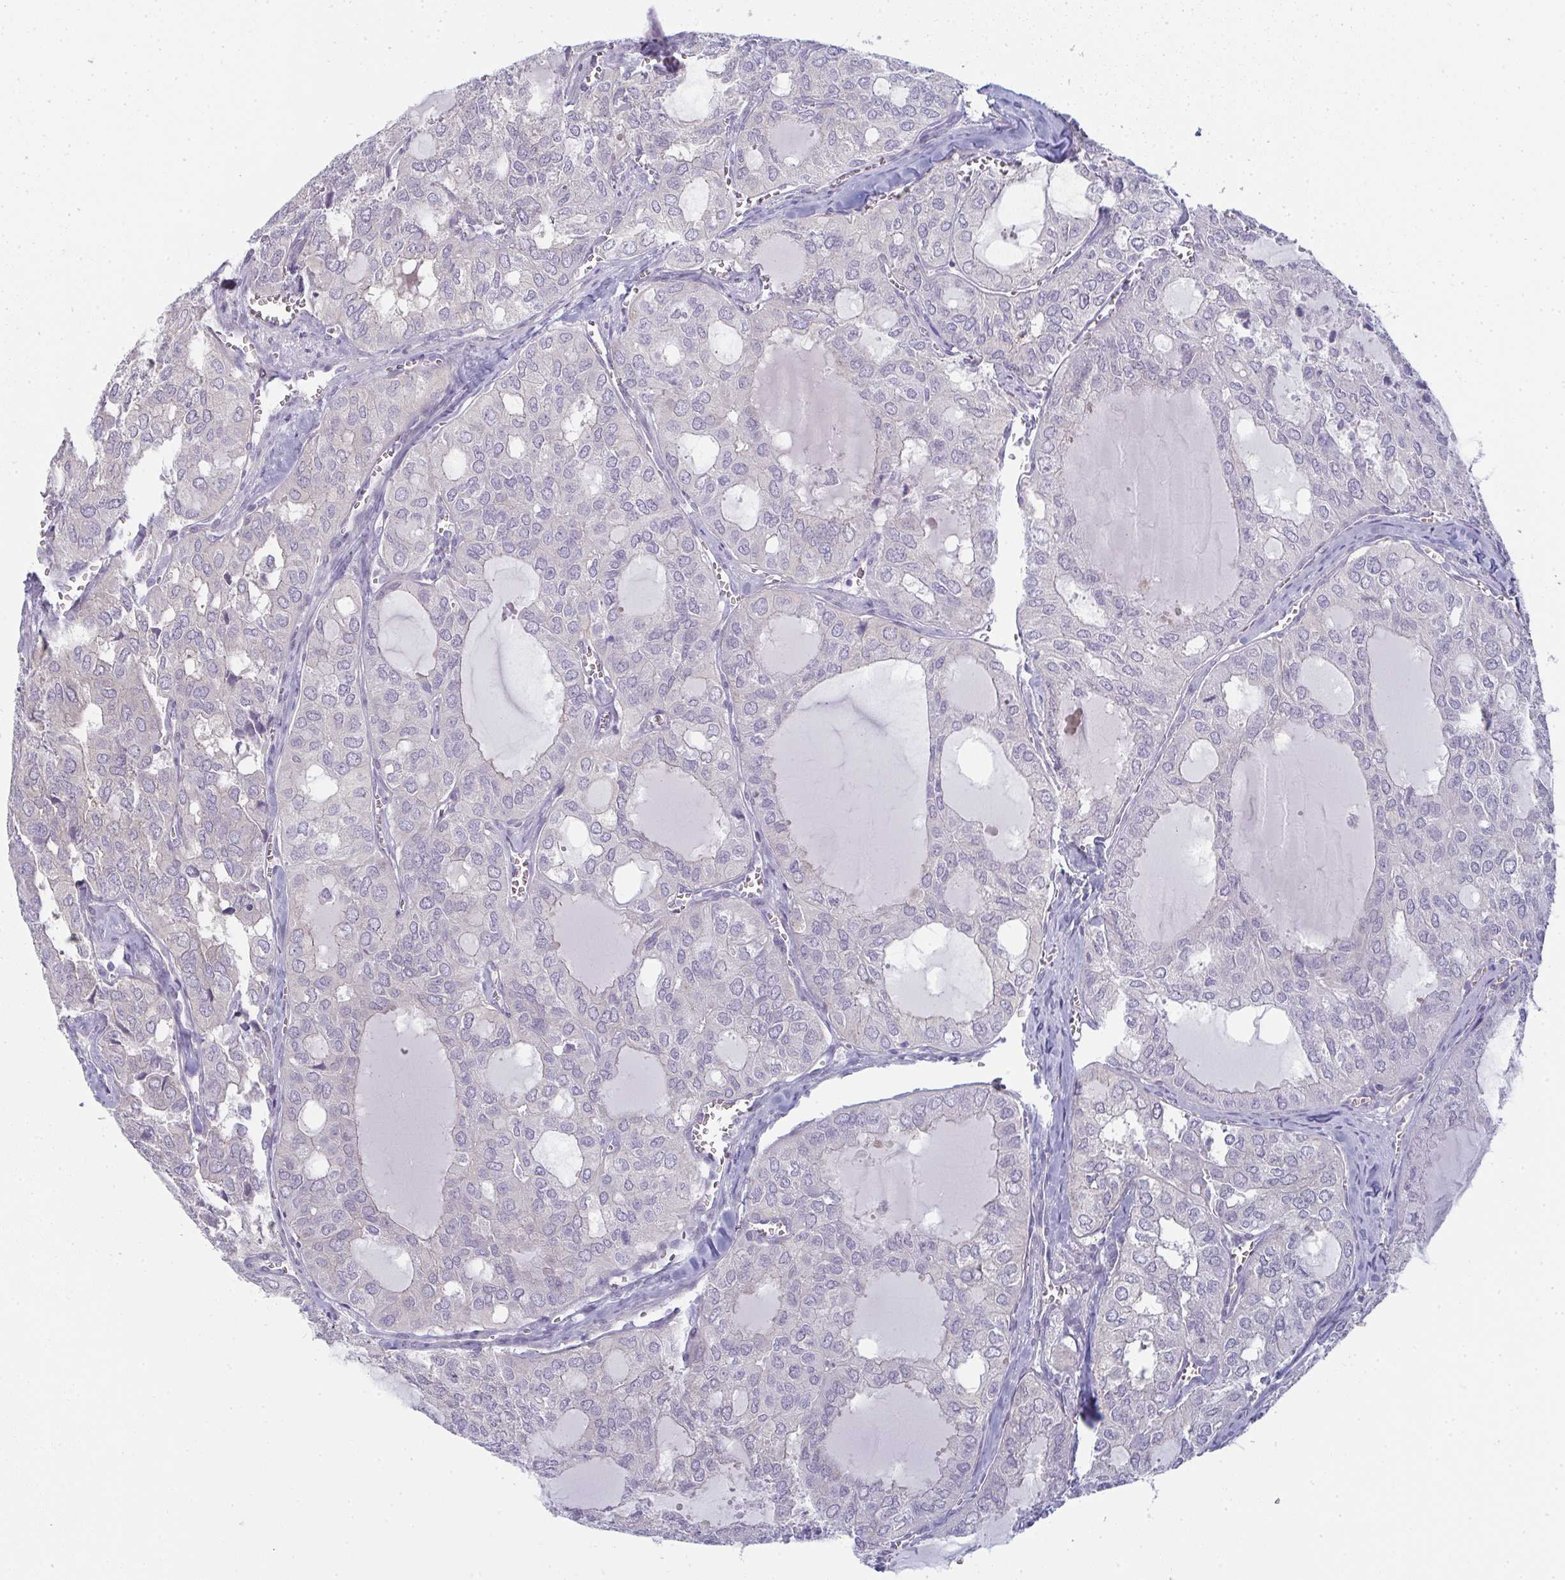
{"staining": {"intensity": "negative", "quantity": "none", "location": "none"}, "tissue": "thyroid cancer", "cell_type": "Tumor cells", "image_type": "cancer", "snomed": [{"axis": "morphology", "description": "Follicular adenoma carcinoma, NOS"}, {"axis": "topography", "description": "Thyroid gland"}], "caption": "IHC micrograph of thyroid follicular adenoma carcinoma stained for a protein (brown), which displays no positivity in tumor cells.", "gene": "SHB", "patient": {"sex": "male", "age": 75}}